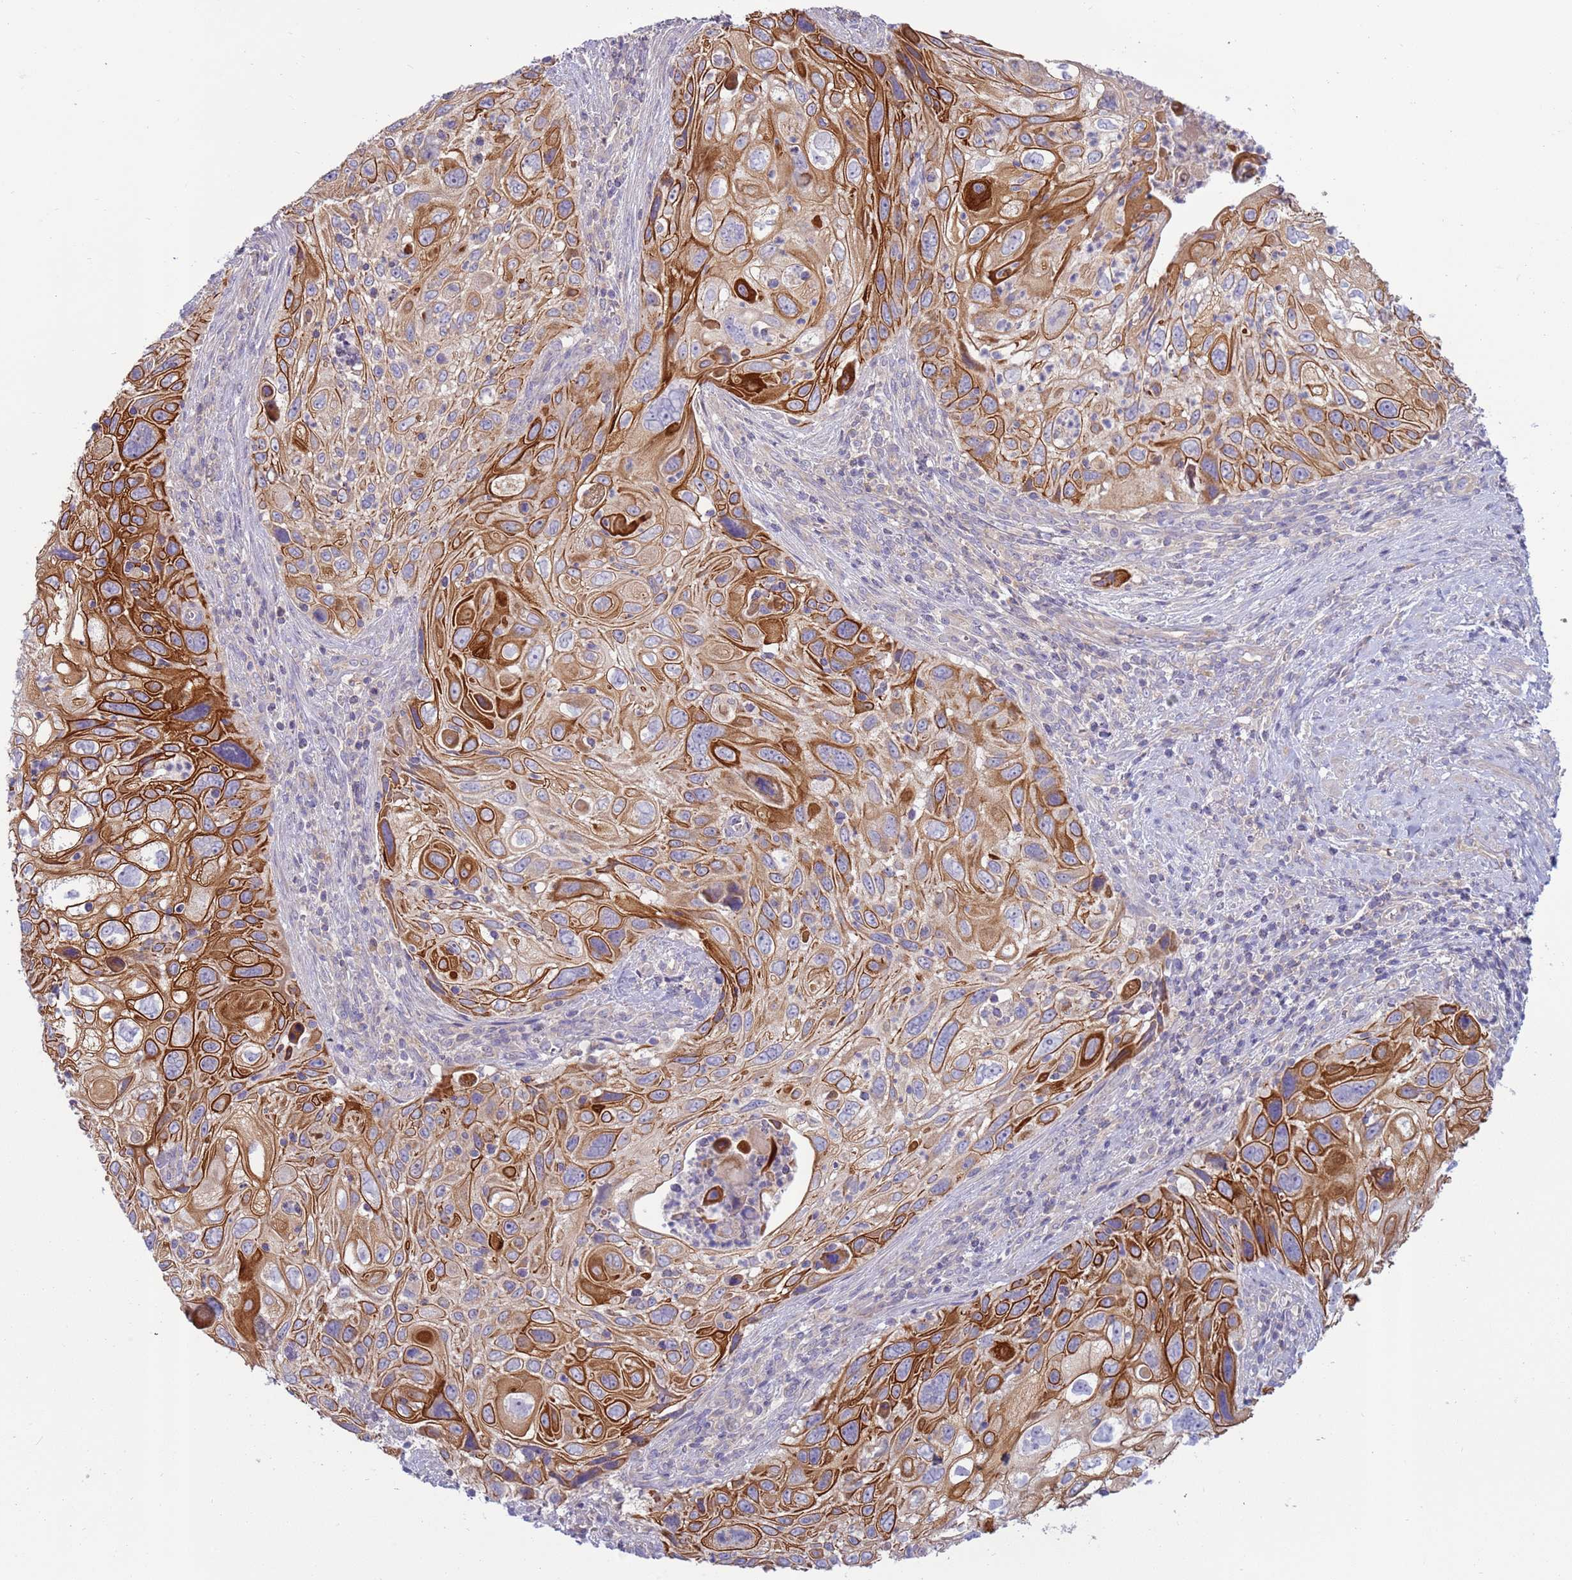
{"staining": {"intensity": "strong", "quantity": ">75%", "location": "cytoplasmic/membranous"}, "tissue": "cervical cancer", "cell_type": "Tumor cells", "image_type": "cancer", "snomed": [{"axis": "morphology", "description": "Squamous cell carcinoma, NOS"}, {"axis": "topography", "description": "Cervix"}], "caption": "The histopathology image shows staining of squamous cell carcinoma (cervical), revealing strong cytoplasmic/membranous protein expression (brown color) within tumor cells.", "gene": "UQCRQ", "patient": {"sex": "female", "age": 70}}